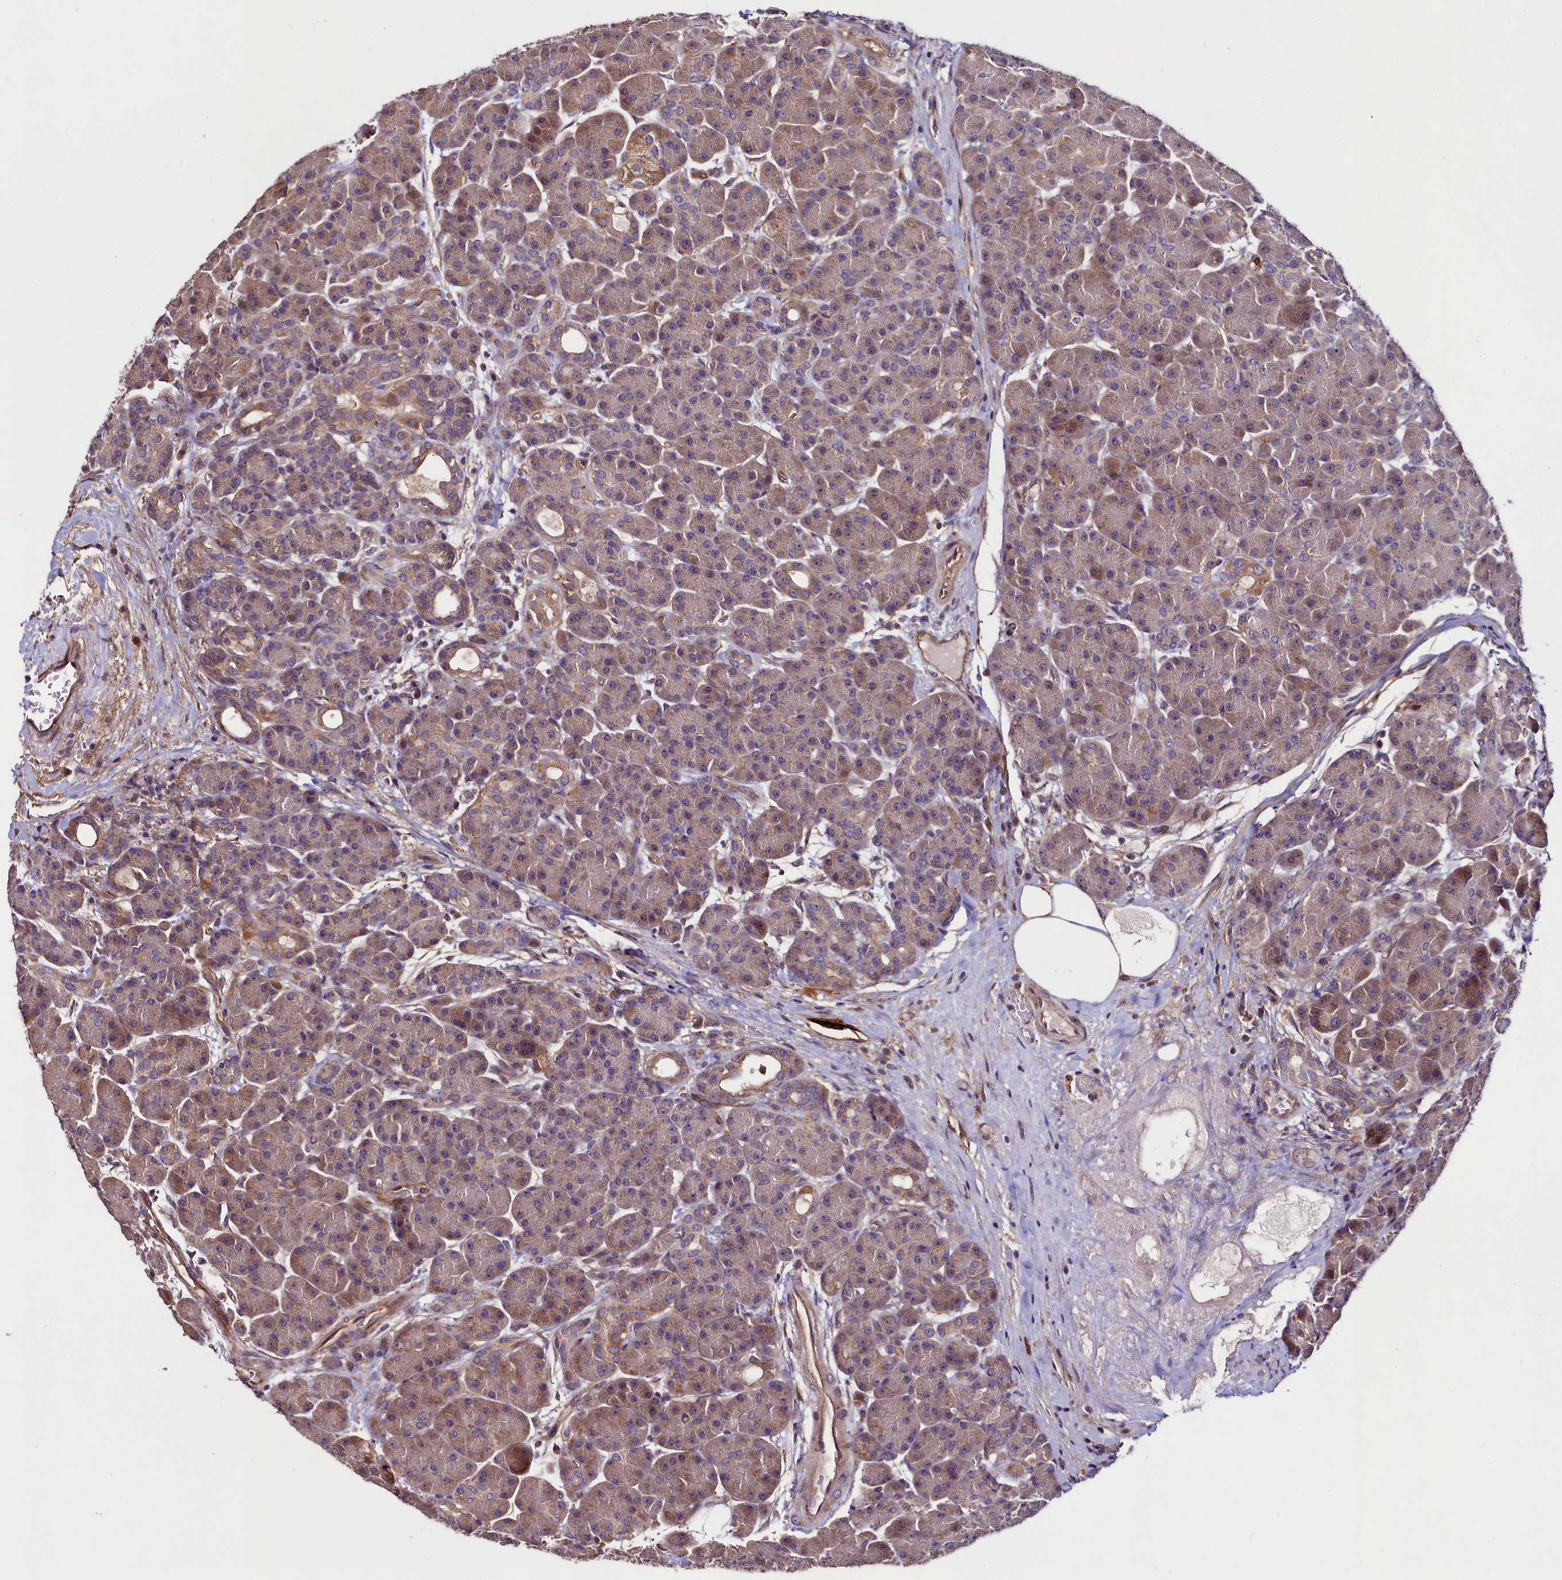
{"staining": {"intensity": "moderate", "quantity": ">75%", "location": "cytoplasmic/membranous"}, "tissue": "pancreas", "cell_type": "Exocrine glandular cells", "image_type": "normal", "snomed": [{"axis": "morphology", "description": "Normal tissue, NOS"}, {"axis": "topography", "description": "Pancreas"}], "caption": "Brown immunohistochemical staining in normal human pancreas demonstrates moderate cytoplasmic/membranous staining in about >75% of exocrine glandular cells. (DAB = brown stain, brightfield microscopy at high magnification).", "gene": "PALM", "patient": {"sex": "male", "age": 63}}